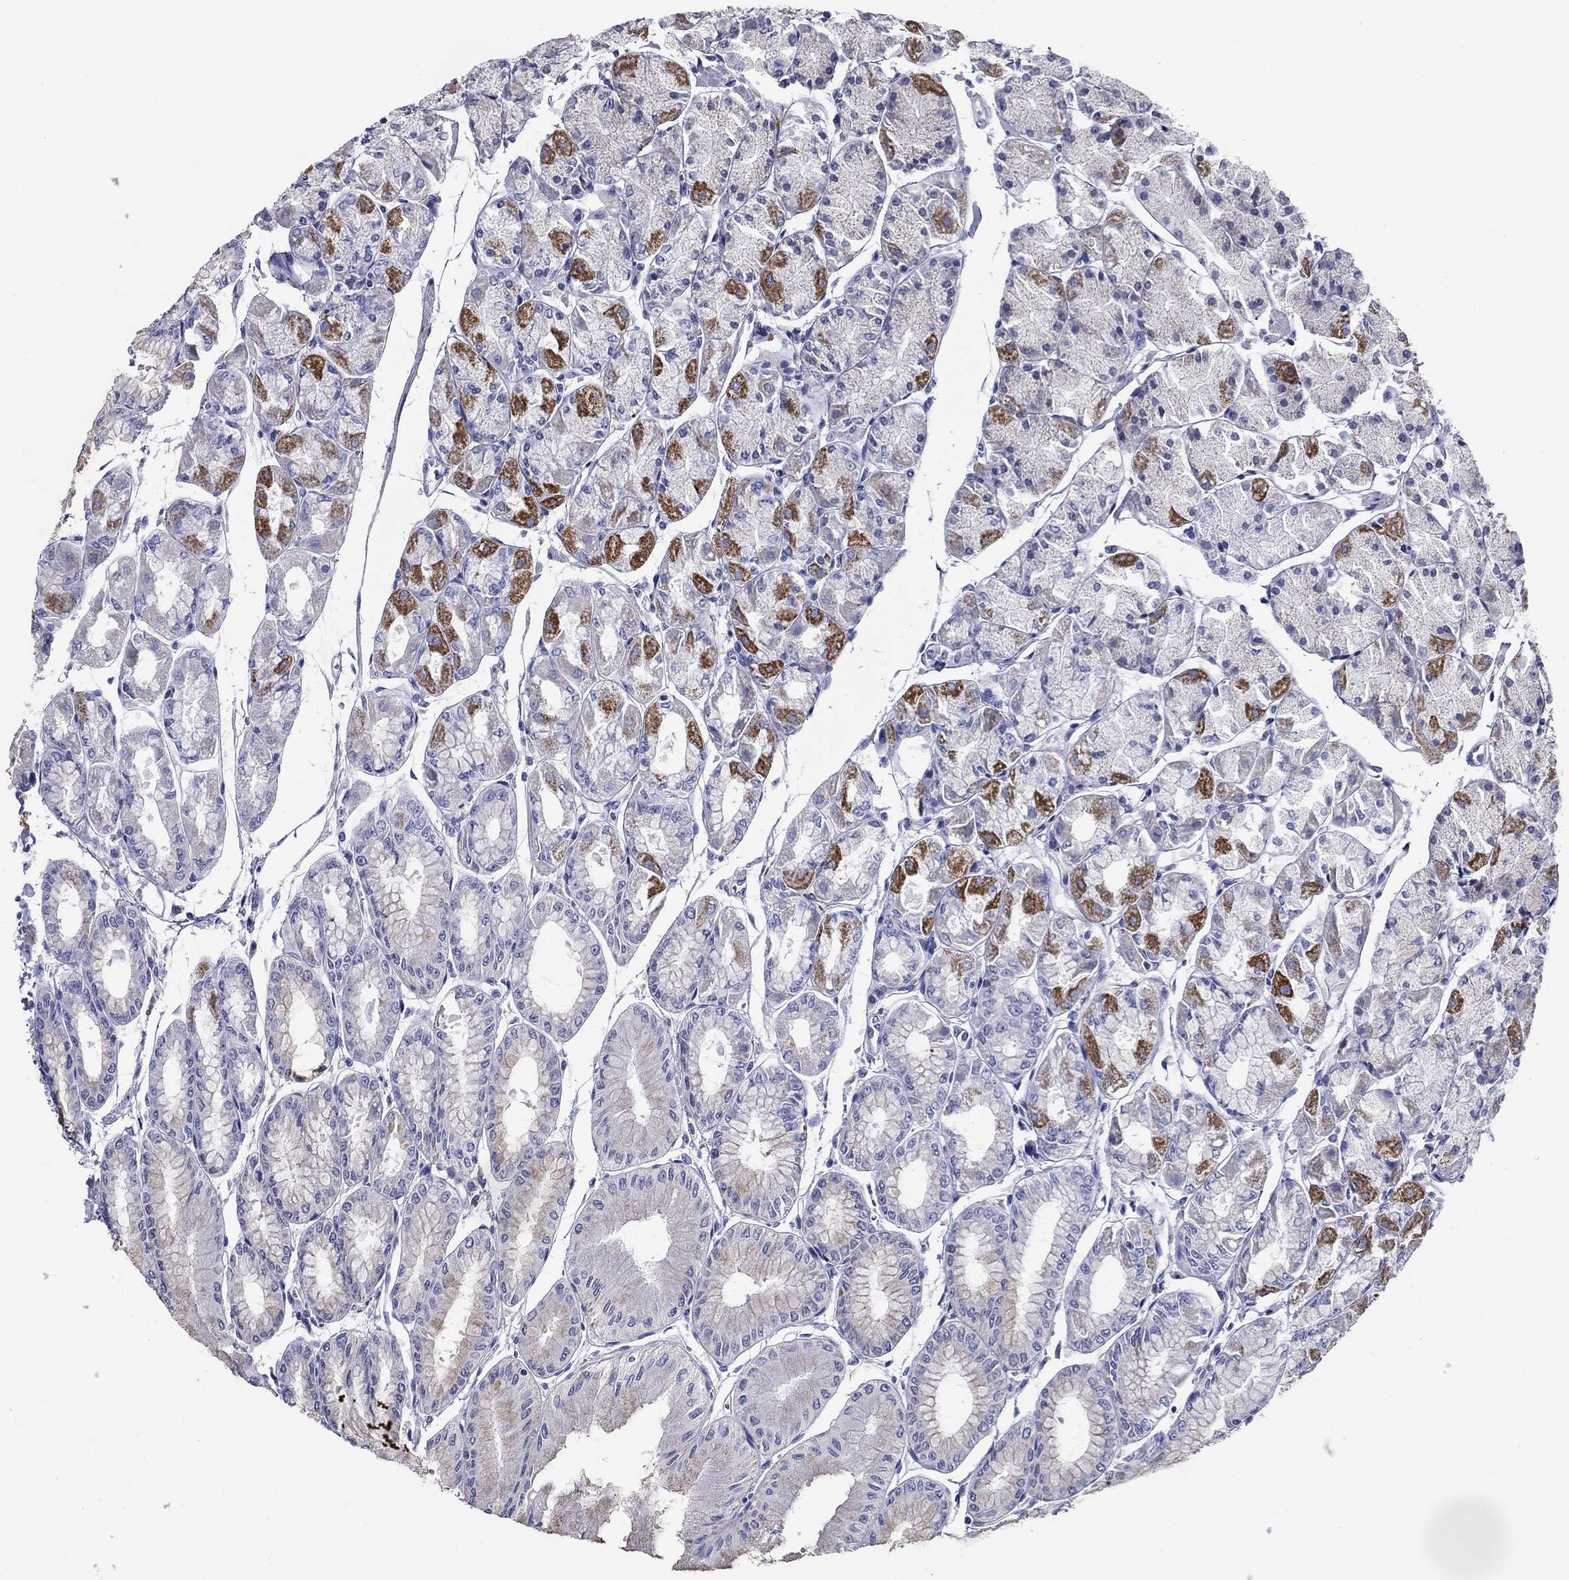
{"staining": {"intensity": "strong", "quantity": "25%-75%", "location": "nuclear"}, "tissue": "stomach", "cell_type": "Glandular cells", "image_type": "normal", "snomed": [{"axis": "morphology", "description": "Normal tissue, NOS"}, {"axis": "topography", "description": "Stomach, upper"}], "caption": "Strong nuclear protein expression is identified in approximately 25%-75% of glandular cells in stomach. Ihc stains the protein of interest in brown and the nuclei are stained blue.", "gene": "UPB1", "patient": {"sex": "male", "age": 60}}